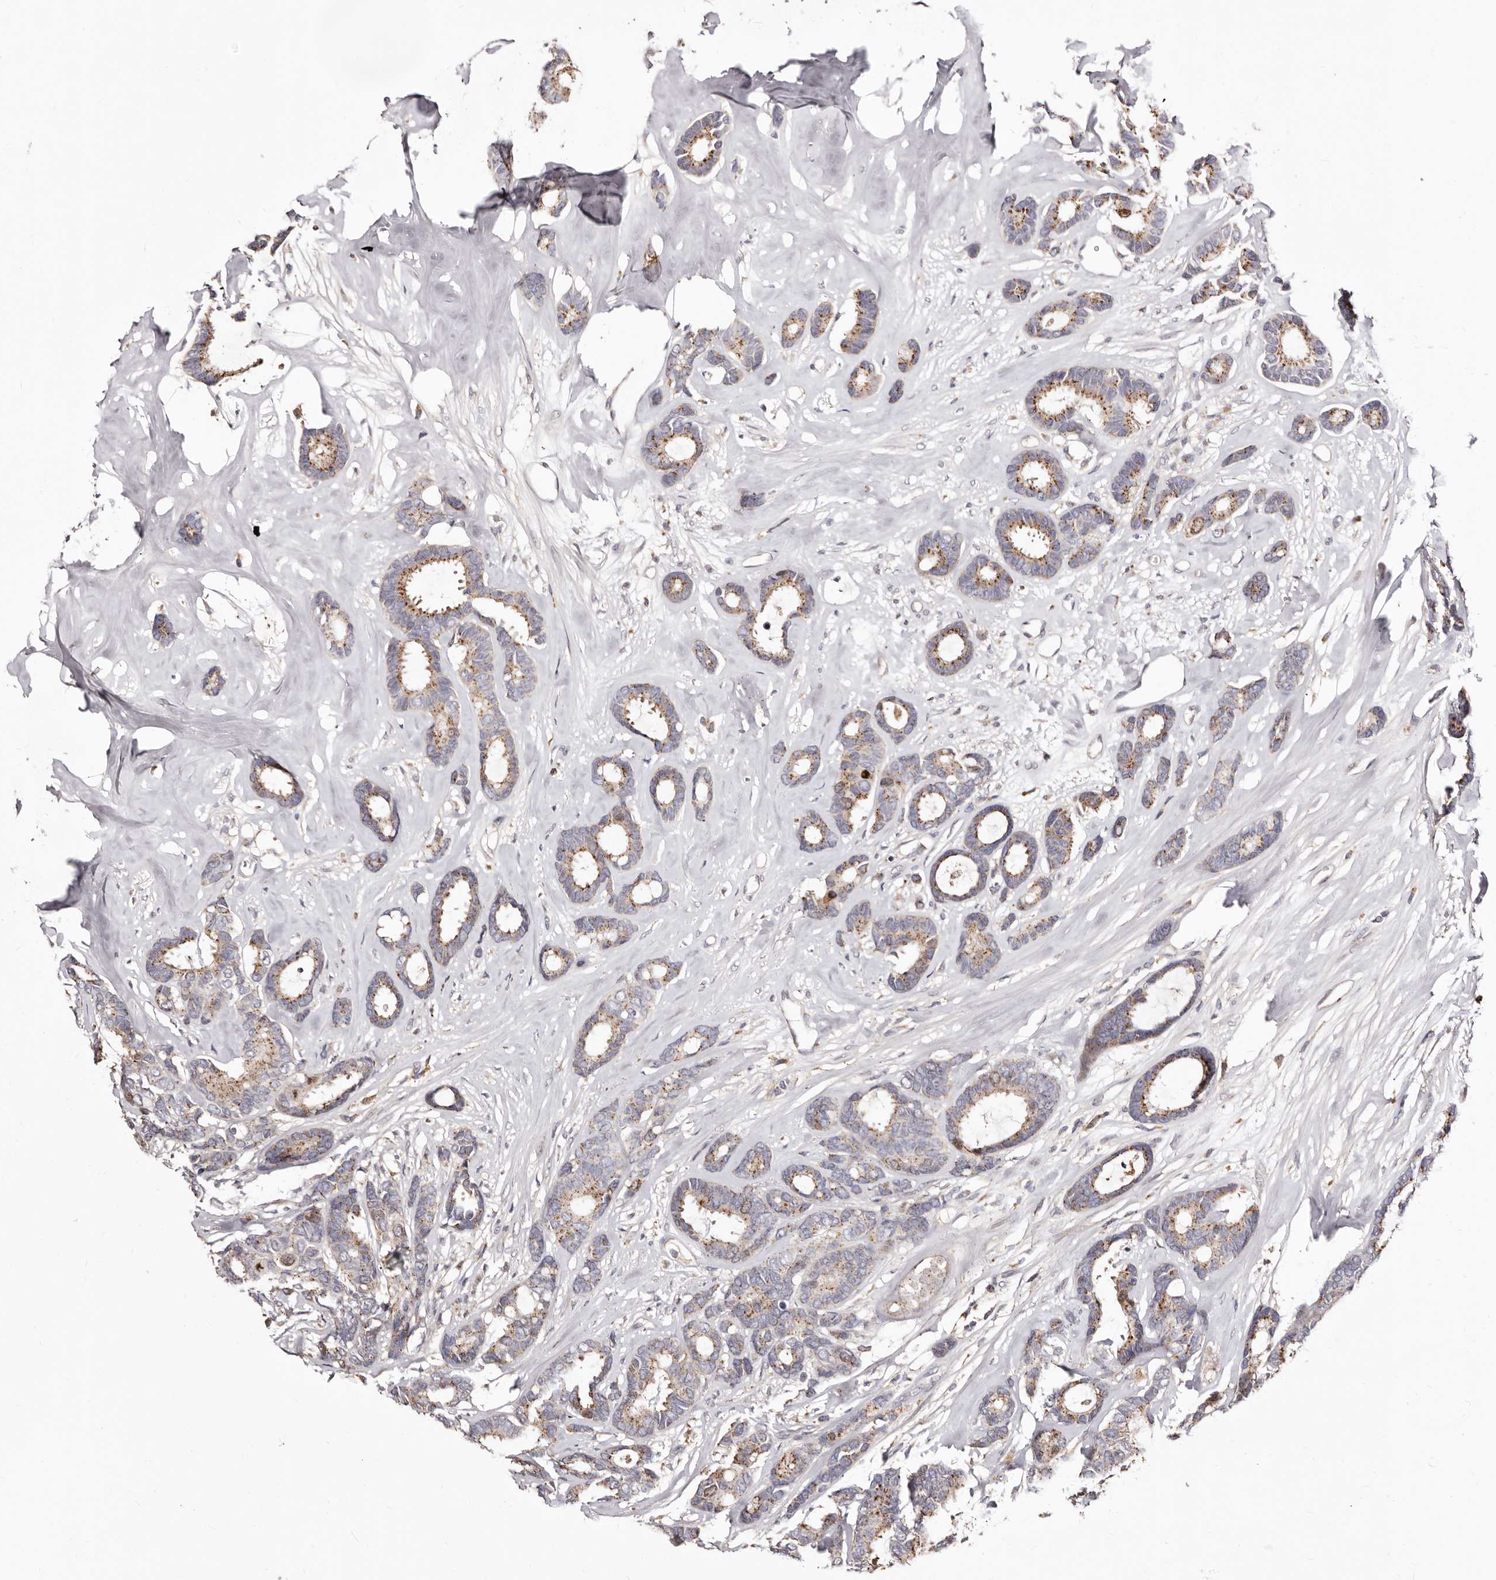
{"staining": {"intensity": "moderate", "quantity": ">75%", "location": "cytoplasmic/membranous"}, "tissue": "breast cancer", "cell_type": "Tumor cells", "image_type": "cancer", "snomed": [{"axis": "morphology", "description": "Duct carcinoma"}, {"axis": "topography", "description": "Breast"}], "caption": "Moderate cytoplasmic/membranous expression for a protein is appreciated in about >75% of tumor cells of breast cancer using immunohistochemistry.", "gene": "CDCA8", "patient": {"sex": "female", "age": 87}}